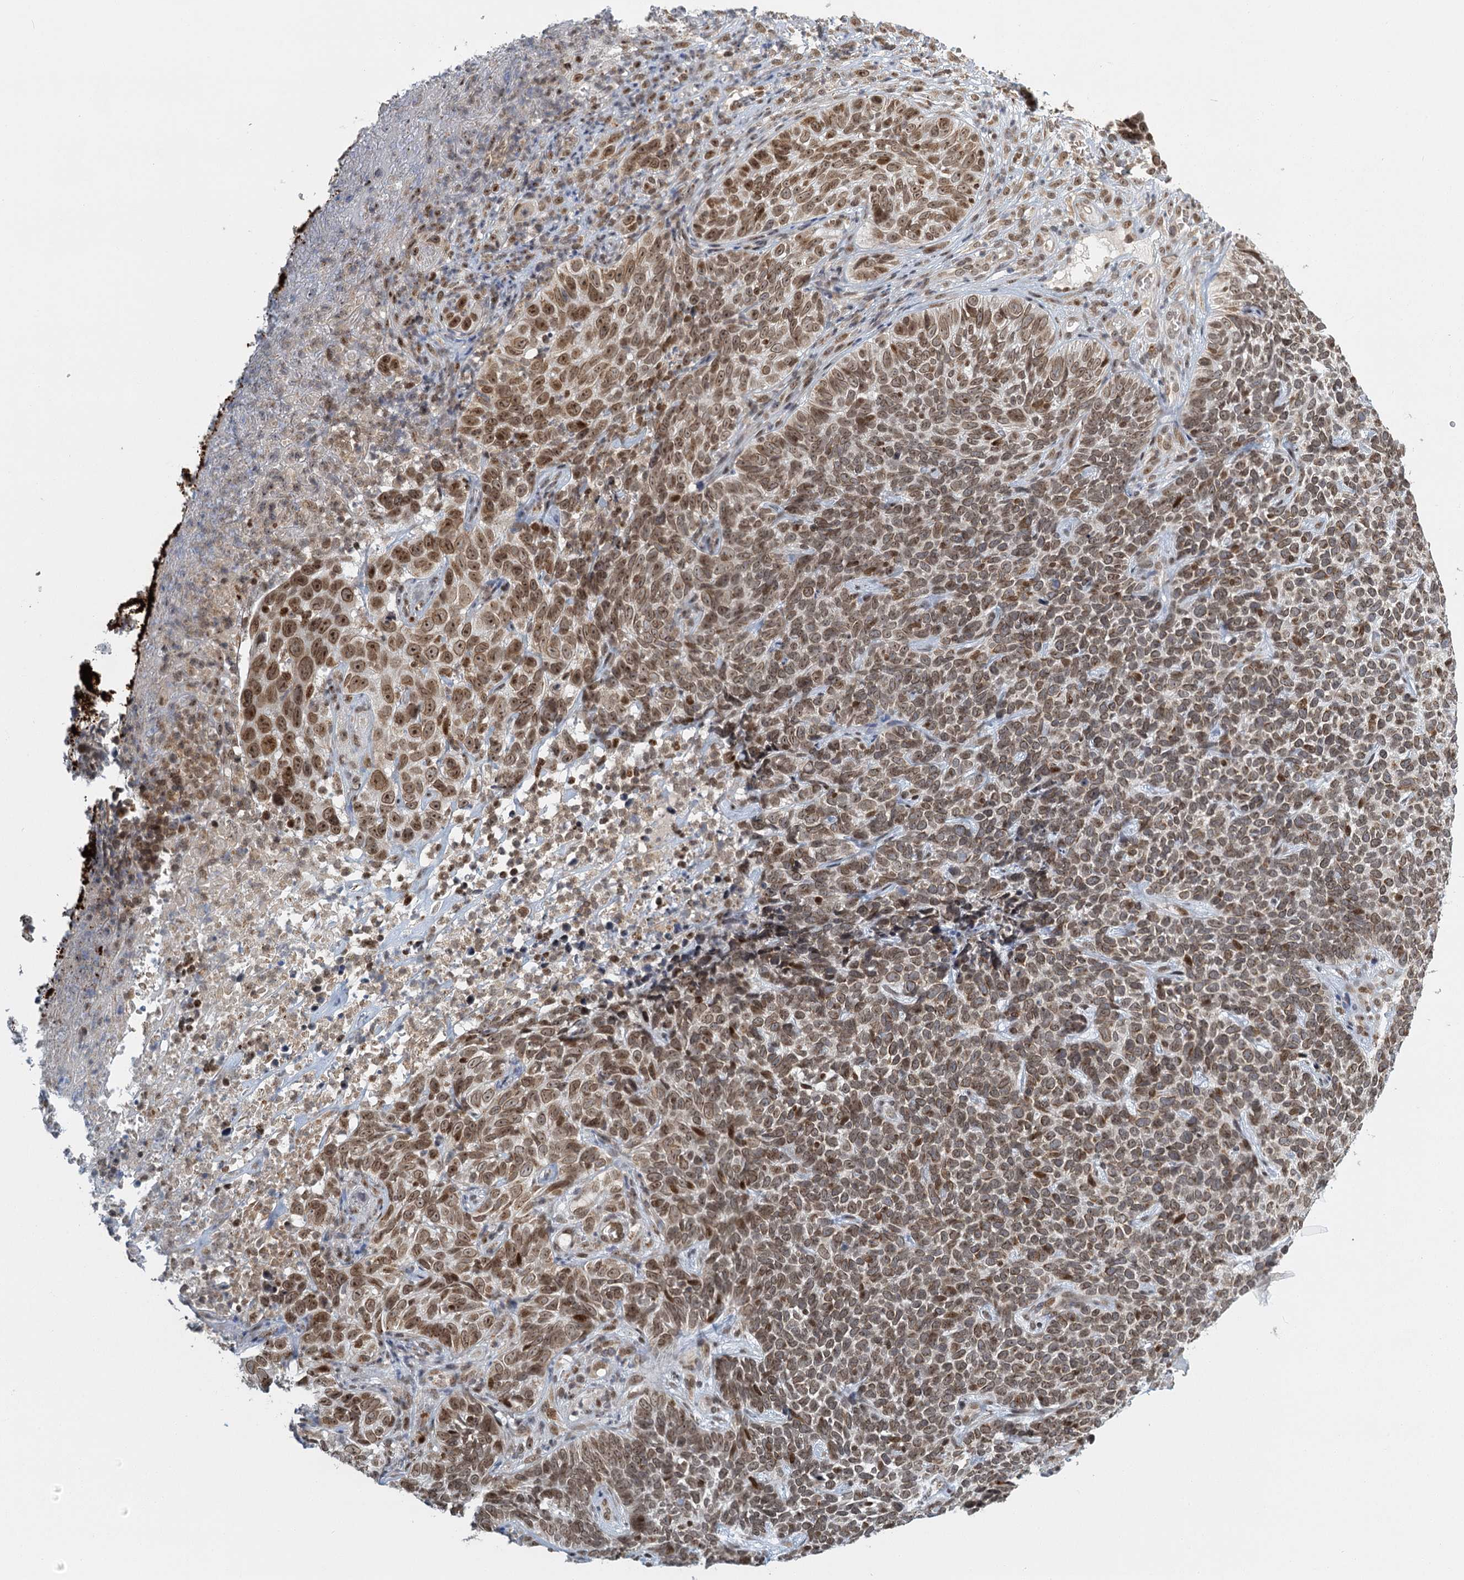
{"staining": {"intensity": "moderate", "quantity": ">75%", "location": "cytoplasmic/membranous,nuclear"}, "tissue": "skin cancer", "cell_type": "Tumor cells", "image_type": "cancer", "snomed": [{"axis": "morphology", "description": "Basal cell carcinoma"}, {"axis": "topography", "description": "Skin"}], "caption": "Immunohistochemistry (IHC) histopathology image of neoplastic tissue: basal cell carcinoma (skin) stained using IHC displays medium levels of moderate protein expression localized specifically in the cytoplasmic/membranous and nuclear of tumor cells, appearing as a cytoplasmic/membranous and nuclear brown color.", "gene": "TREX1", "patient": {"sex": "female", "age": 84}}